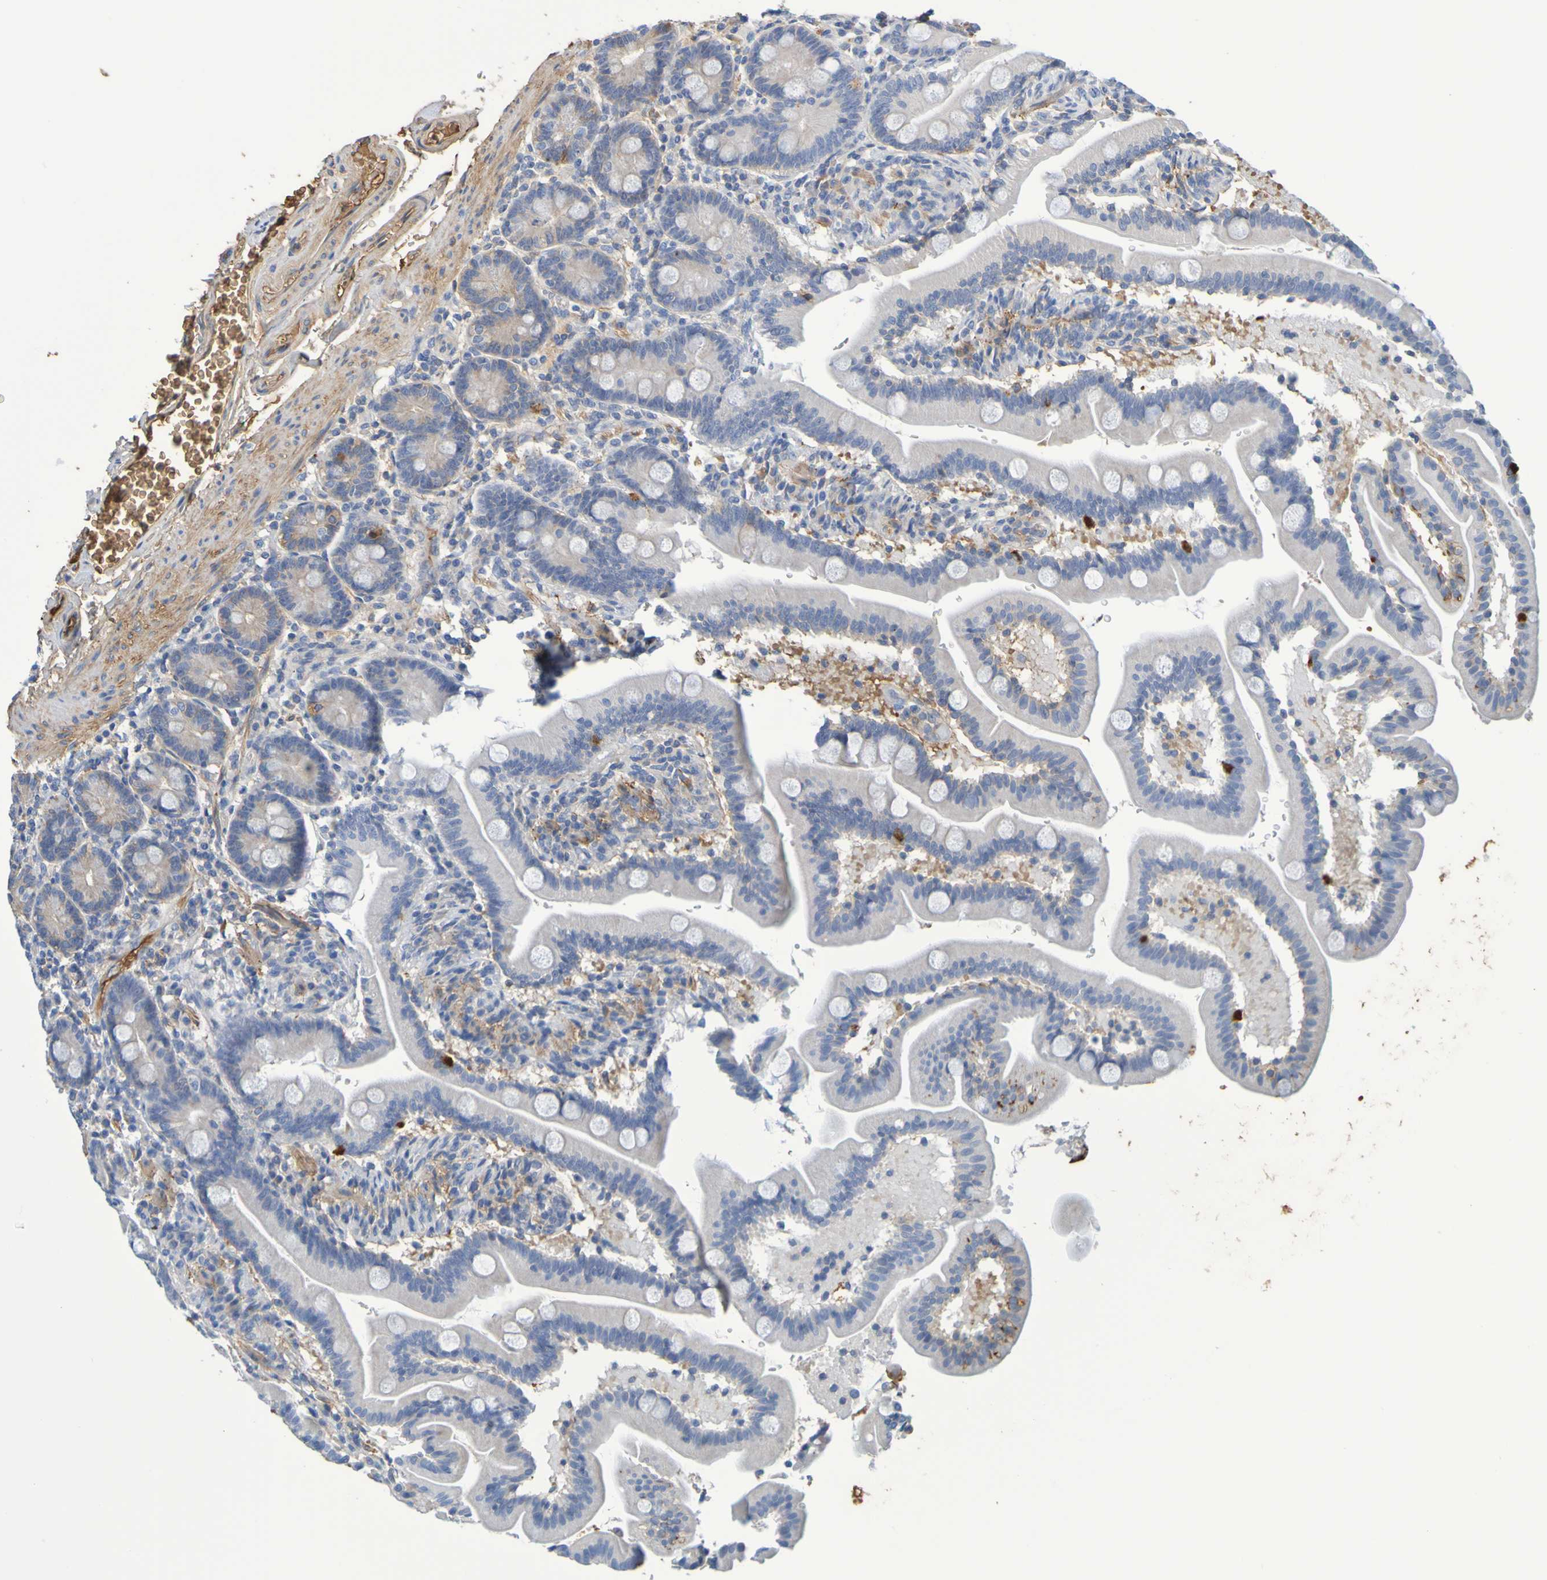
{"staining": {"intensity": "moderate", "quantity": "<25%", "location": "cytoplasmic/membranous"}, "tissue": "duodenum", "cell_type": "Glandular cells", "image_type": "normal", "snomed": [{"axis": "morphology", "description": "Normal tissue, NOS"}, {"axis": "topography", "description": "Duodenum"}], "caption": "The histopathology image exhibits immunohistochemical staining of unremarkable duodenum. There is moderate cytoplasmic/membranous positivity is seen in about <25% of glandular cells. The staining was performed using DAB, with brown indicating positive protein expression. Nuclei are stained blue with hematoxylin.", "gene": "GAB3", "patient": {"sex": "male", "age": 54}}